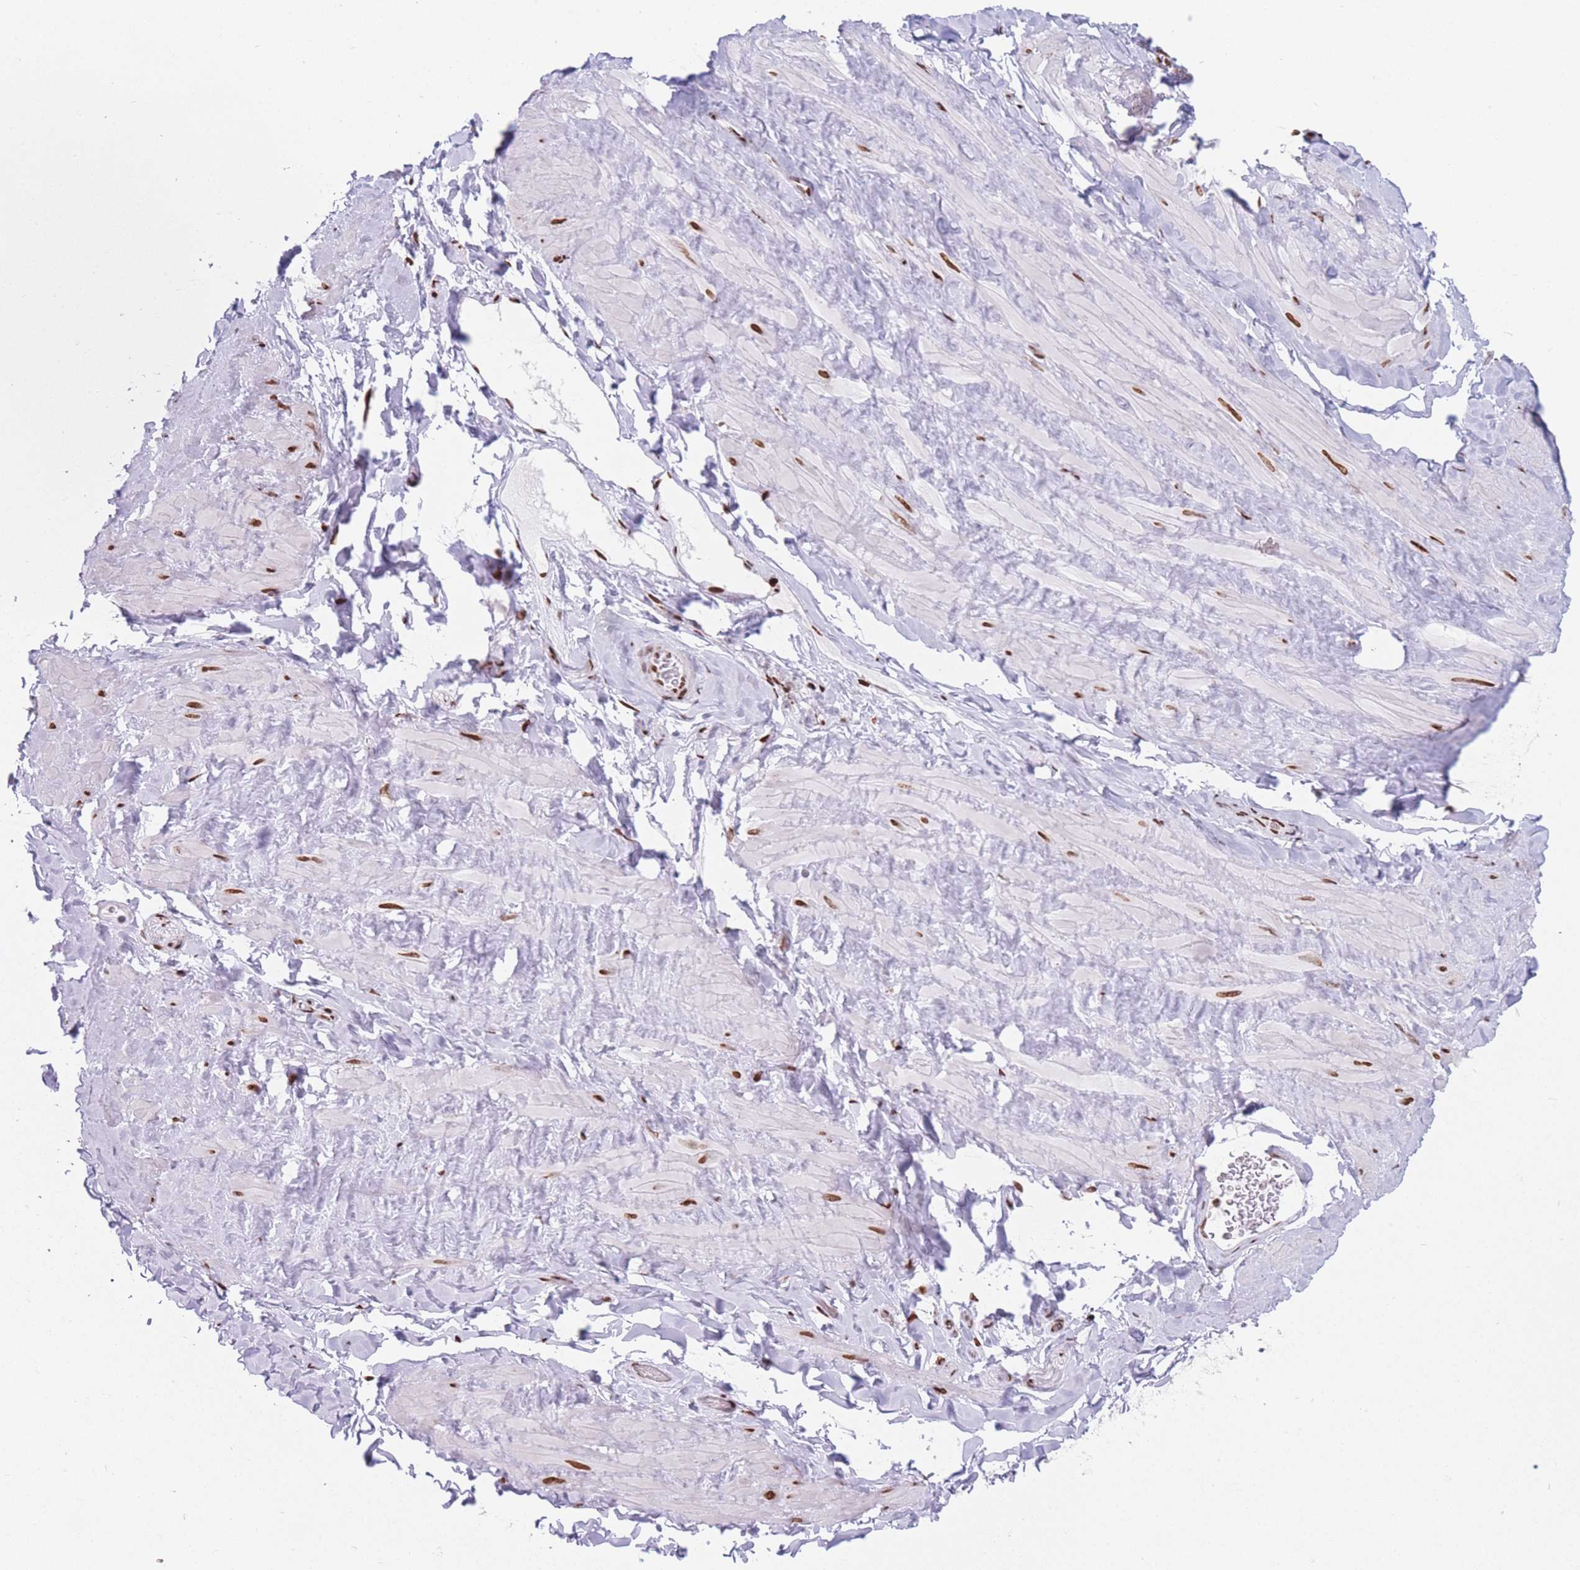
{"staining": {"intensity": "strong", "quantity": ">75%", "location": "nuclear"}, "tissue": "soft tissue", "cell_type": "Chondrocytes", "image_type": "normal", "snomed": [{"axis": "morphology", "description": "Normal tissue, NOS"}, {"axis": "topography", "description": "Soft tissue"}, {"axis": "topography", "description": "Vascular tissue"}], "caption": "Normal soft tissue displays strong nuclear positivity in about >75% of chondrocytes Ihc stains the protein of interest in brown and the nuclei are stained blue..", "gene": "AK9", "patient": {"sex": "male", "age": 41}}